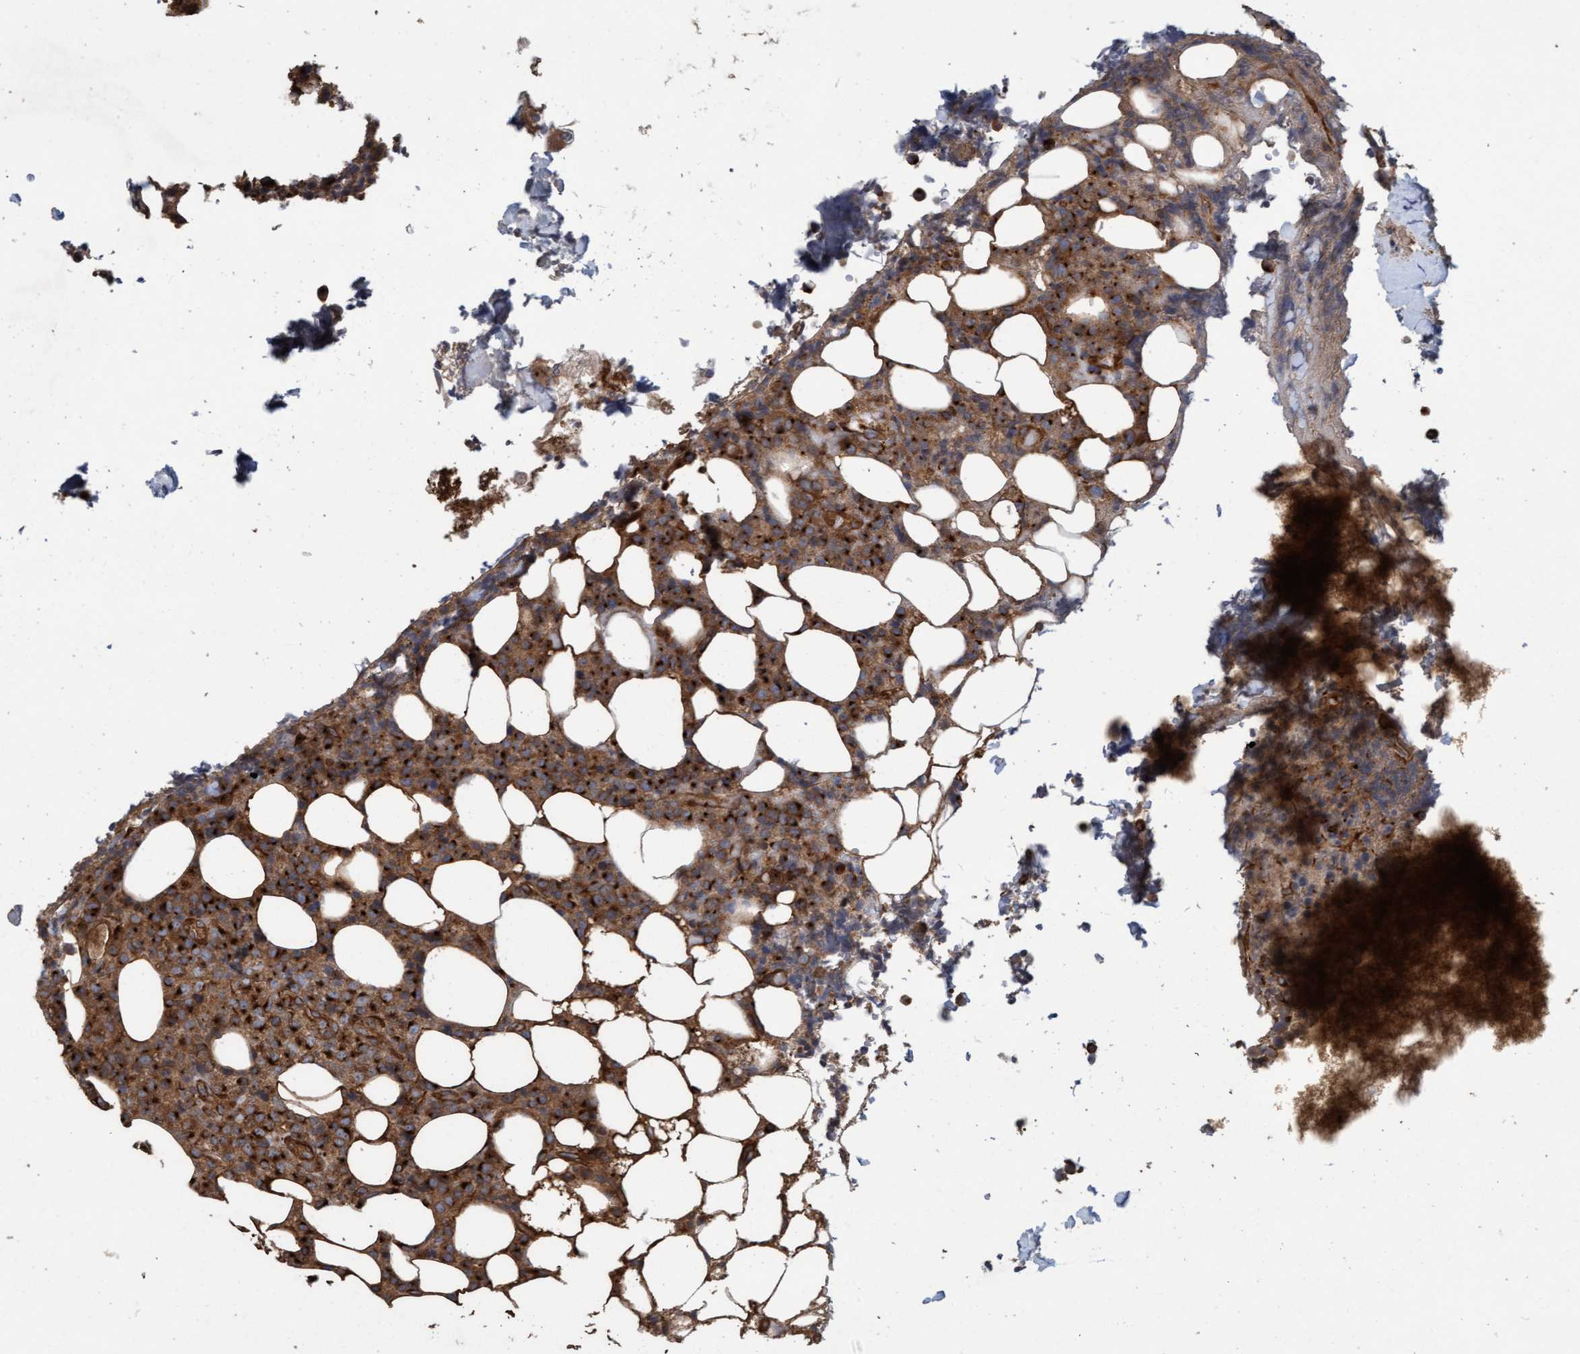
{"staining": {"intensity": "strong", "quantity": ">75%", "location": "cytoplasmic/membranous"}, "tissue": "lymphoma", "cell_type": "Tumor cells", "image_type": "cancer", "snomed": [{"axis": "morphology", "description": "Malignant lymphoma, non-Hodgkin's type, High grade"}, {"axis": "topography", "description": "Lymph node"}], "caption": "Protein expression analysis of human lymphoma reveals strong cytoplasmic/membranous staining in about >75% of tumor cells.", "gene": "CDC42EP4", "patient": {"sex": "male", "age": 13}}